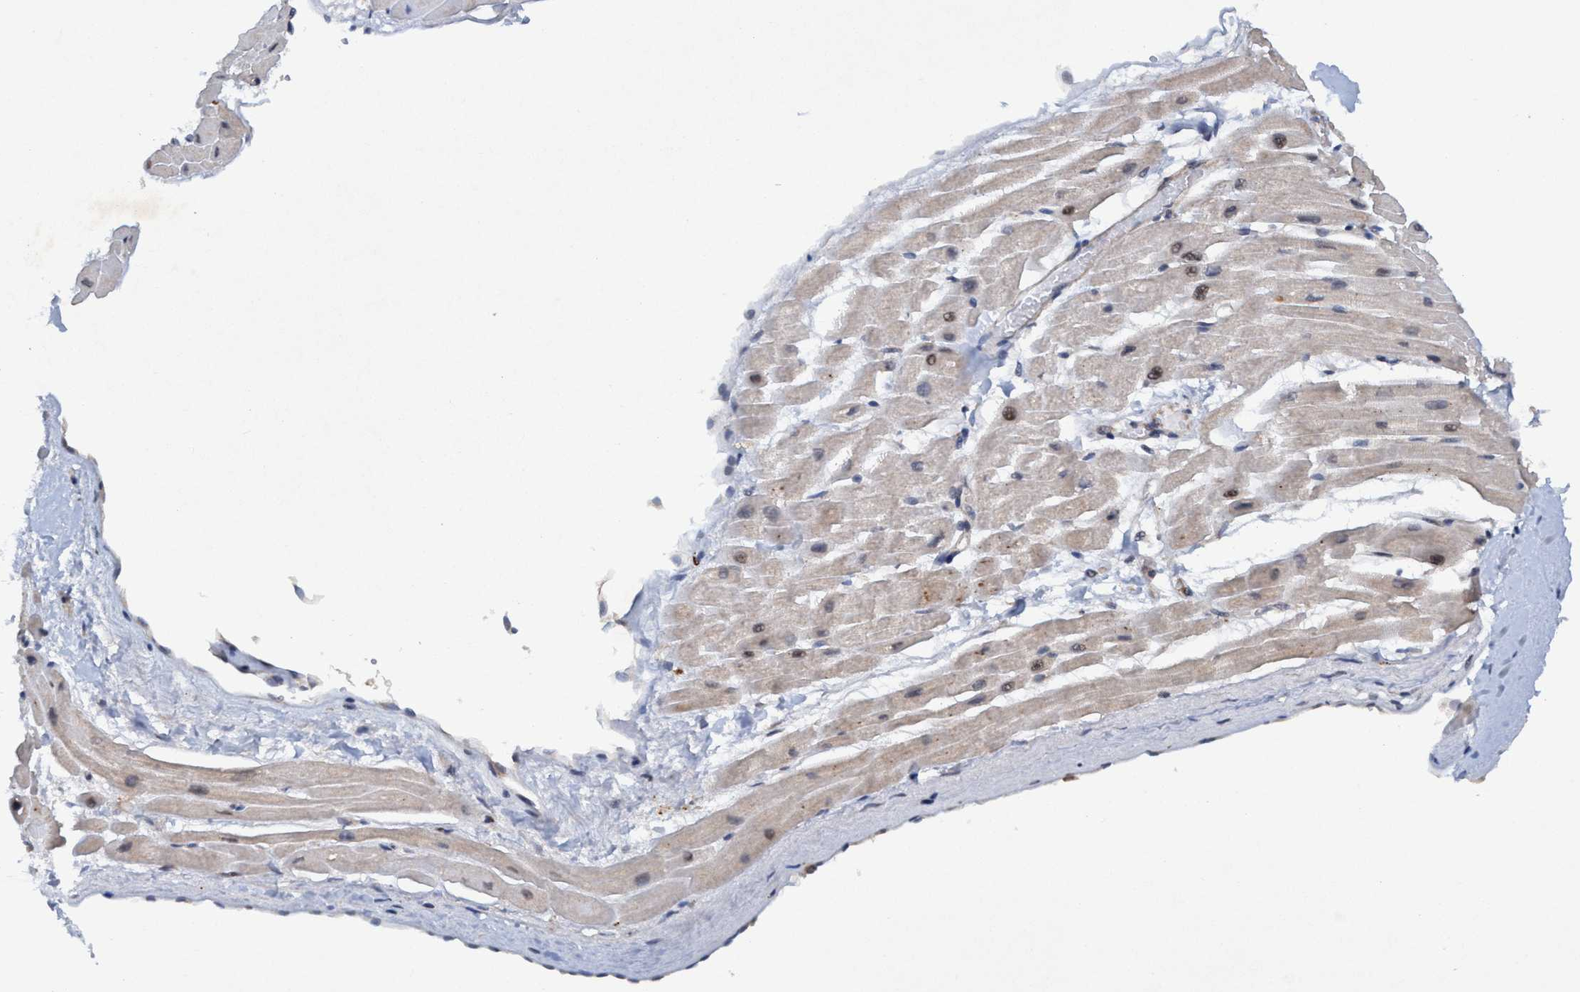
{"staining": {"intensity": "weak", "quantity": "<25%", "location": "cytoplasmic/membranous,nuclear"}, "tissue": "heart muscle", "cell_type": "Cardiomyocytes", "image_type": "normal", "snomed": [{"axis": "morphology", "description": "Normal tissue, NOS"}, {"axis": "topography", "description": "Heart"}], "caption": "This is an immunohistochemistry (IHC) photomicrograph of unremarkable heart muscle. There is no positivity in cardiomyocytes.", "gene": "TRIM65", "patient": {"sex": "male", "age": 45}}